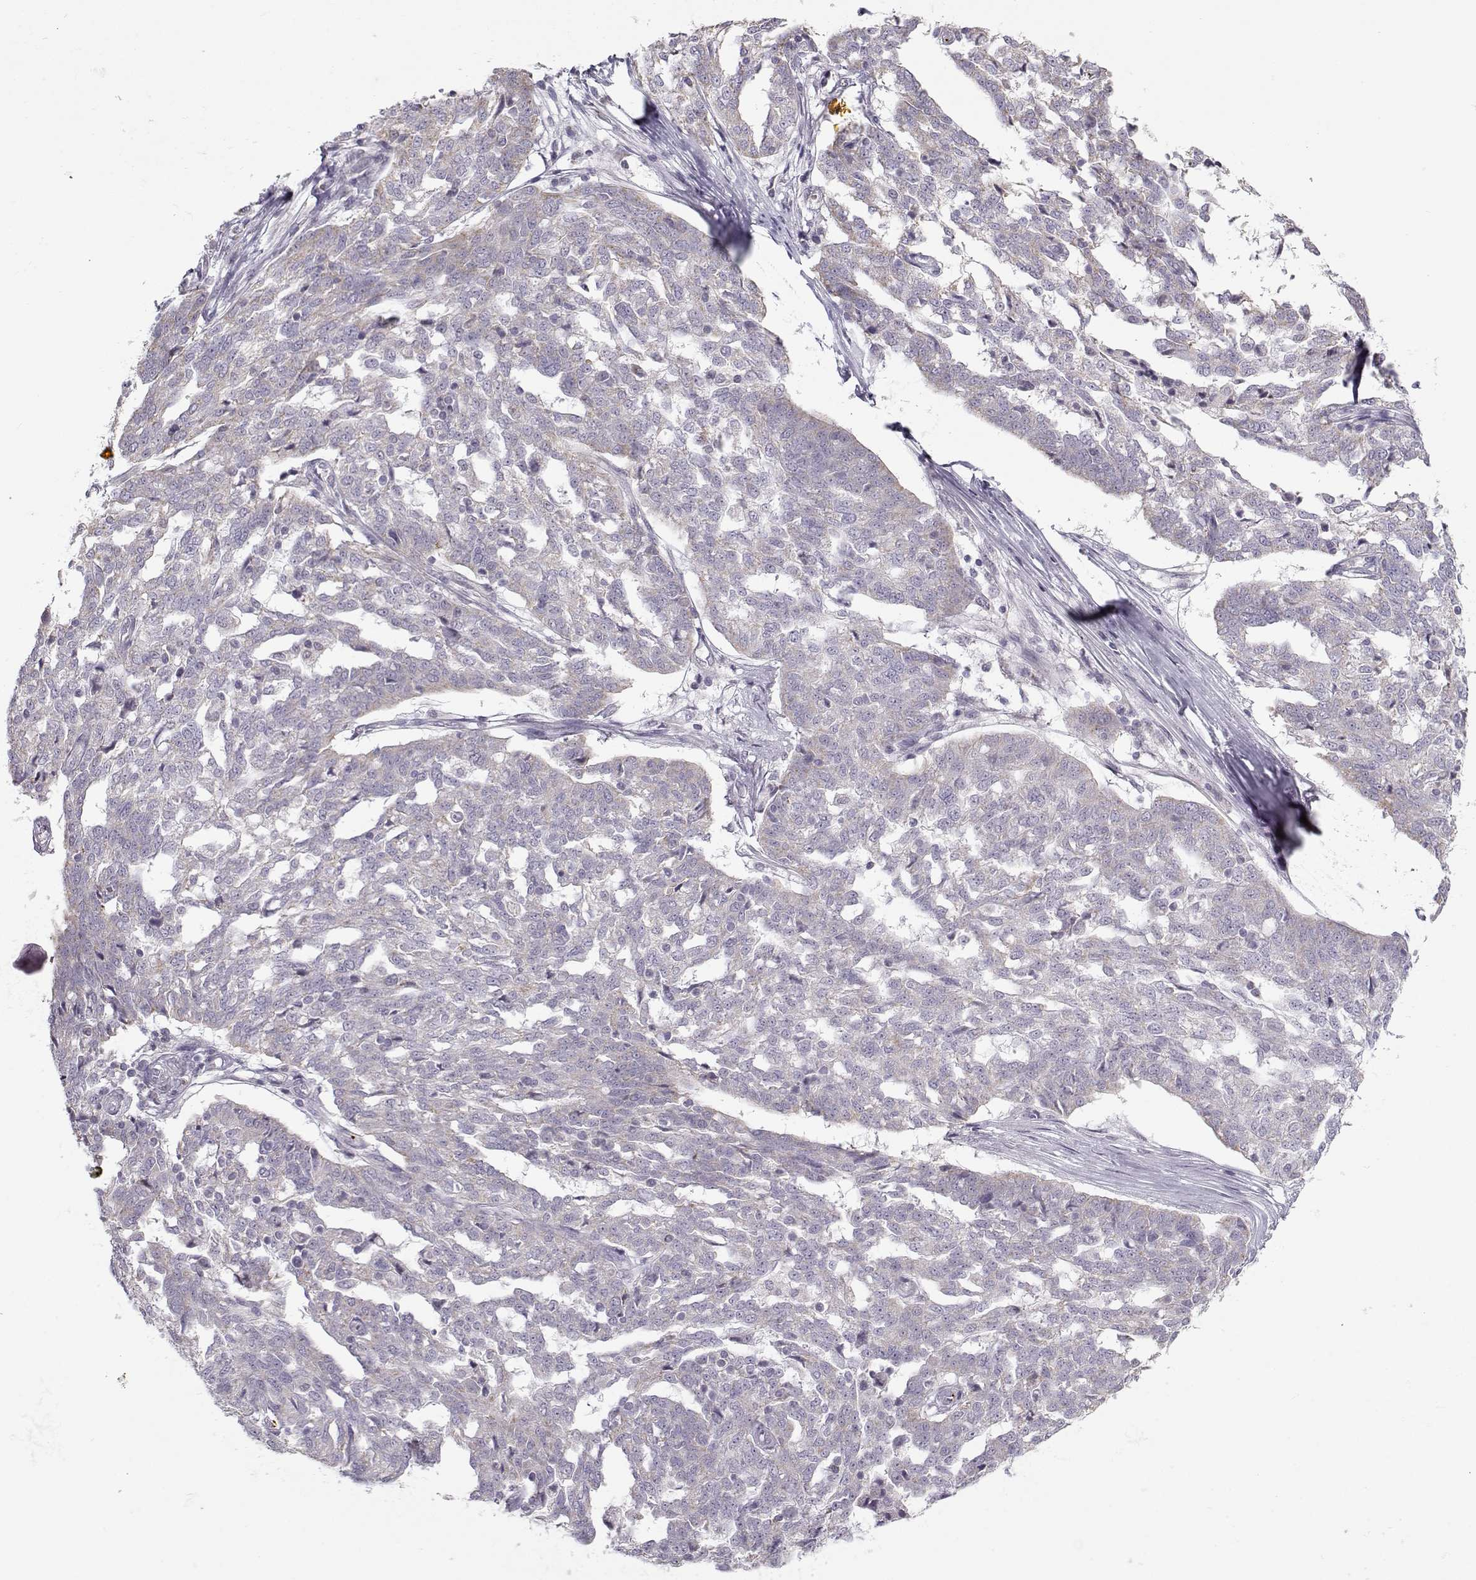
{"staining": {"intensity": "negative", "quantity": "none", "location": "none"}, "tissue": "ovarian cancer", "cell_type": "Tumor cells", "image_type": "cancer", "snomed": [{"axis": "morphology", "description": "Cystadenocarcinoma, serous, NOS"}, {"axis": "topography", "description": "Ovary"}], "caption": "The histopathology image exhibits no significant positivity in tumor cells of ovarian serous cystadenocarcinoma.", "gene": "KLF17", "patient": {"sex": "female", "age": 67}}